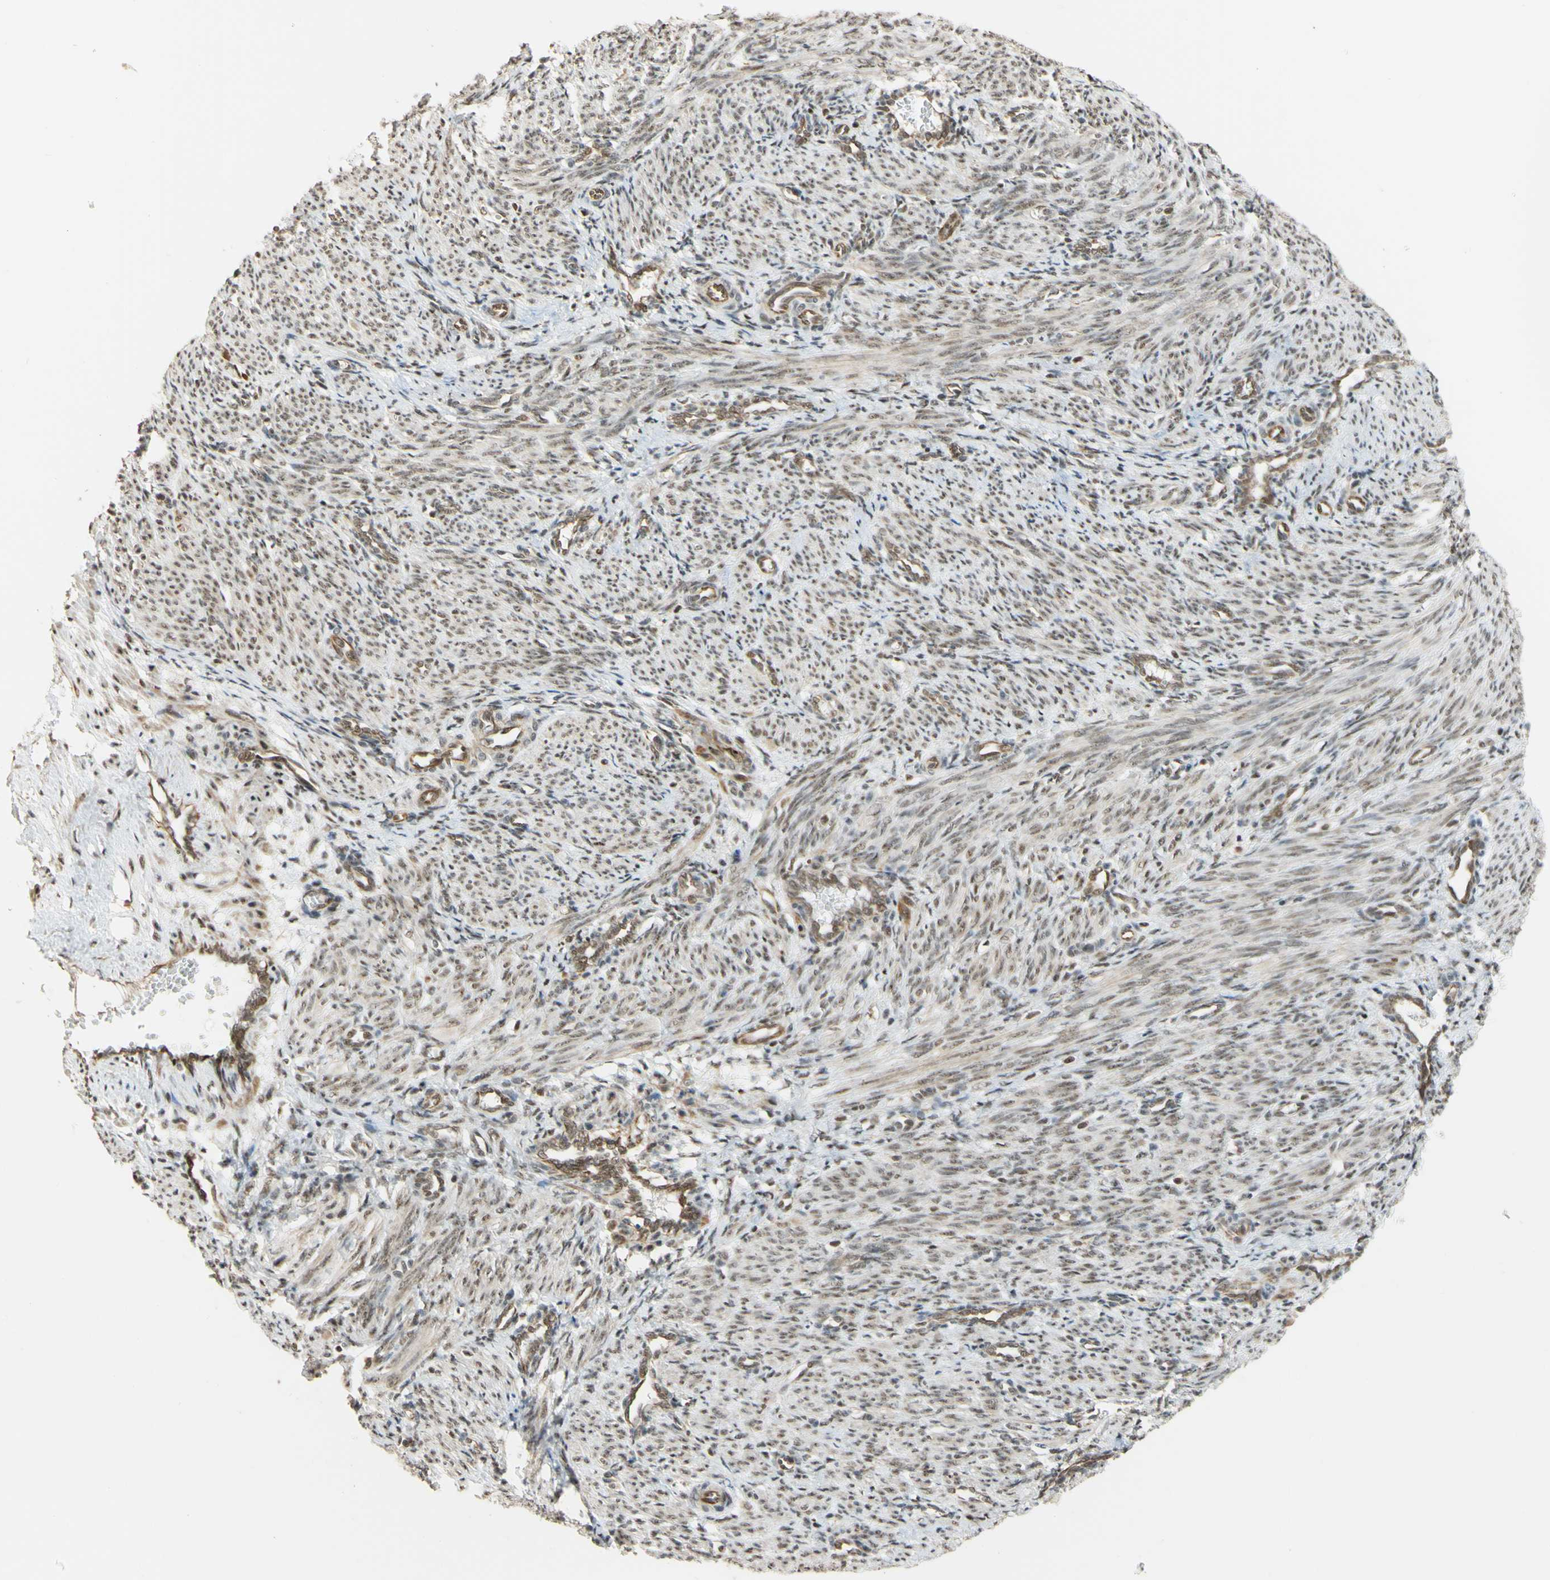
{"staining": {"intensity": "moderate", "quantity": ">75%", "location": "cytoplasmic/membranous,nuclear"}, "tissue": "smooth muscle", "cell_type": "Smooth muscle cells", "image_type": "normal", "snomed": [{"axis": "morphology", "description": "Normal tissue, NOS"}, {"axis": "topography", "description": "Endometrium"}], "caption": "Protein expression by immunohistochemistry demonstrates moderate cytoplasmic/membranous,nuclear staining in about >75% of smooth muscle cells in normal smooth muscle.", "gene": "SAP18", "patient": {"sex": "female", "age": 33}}